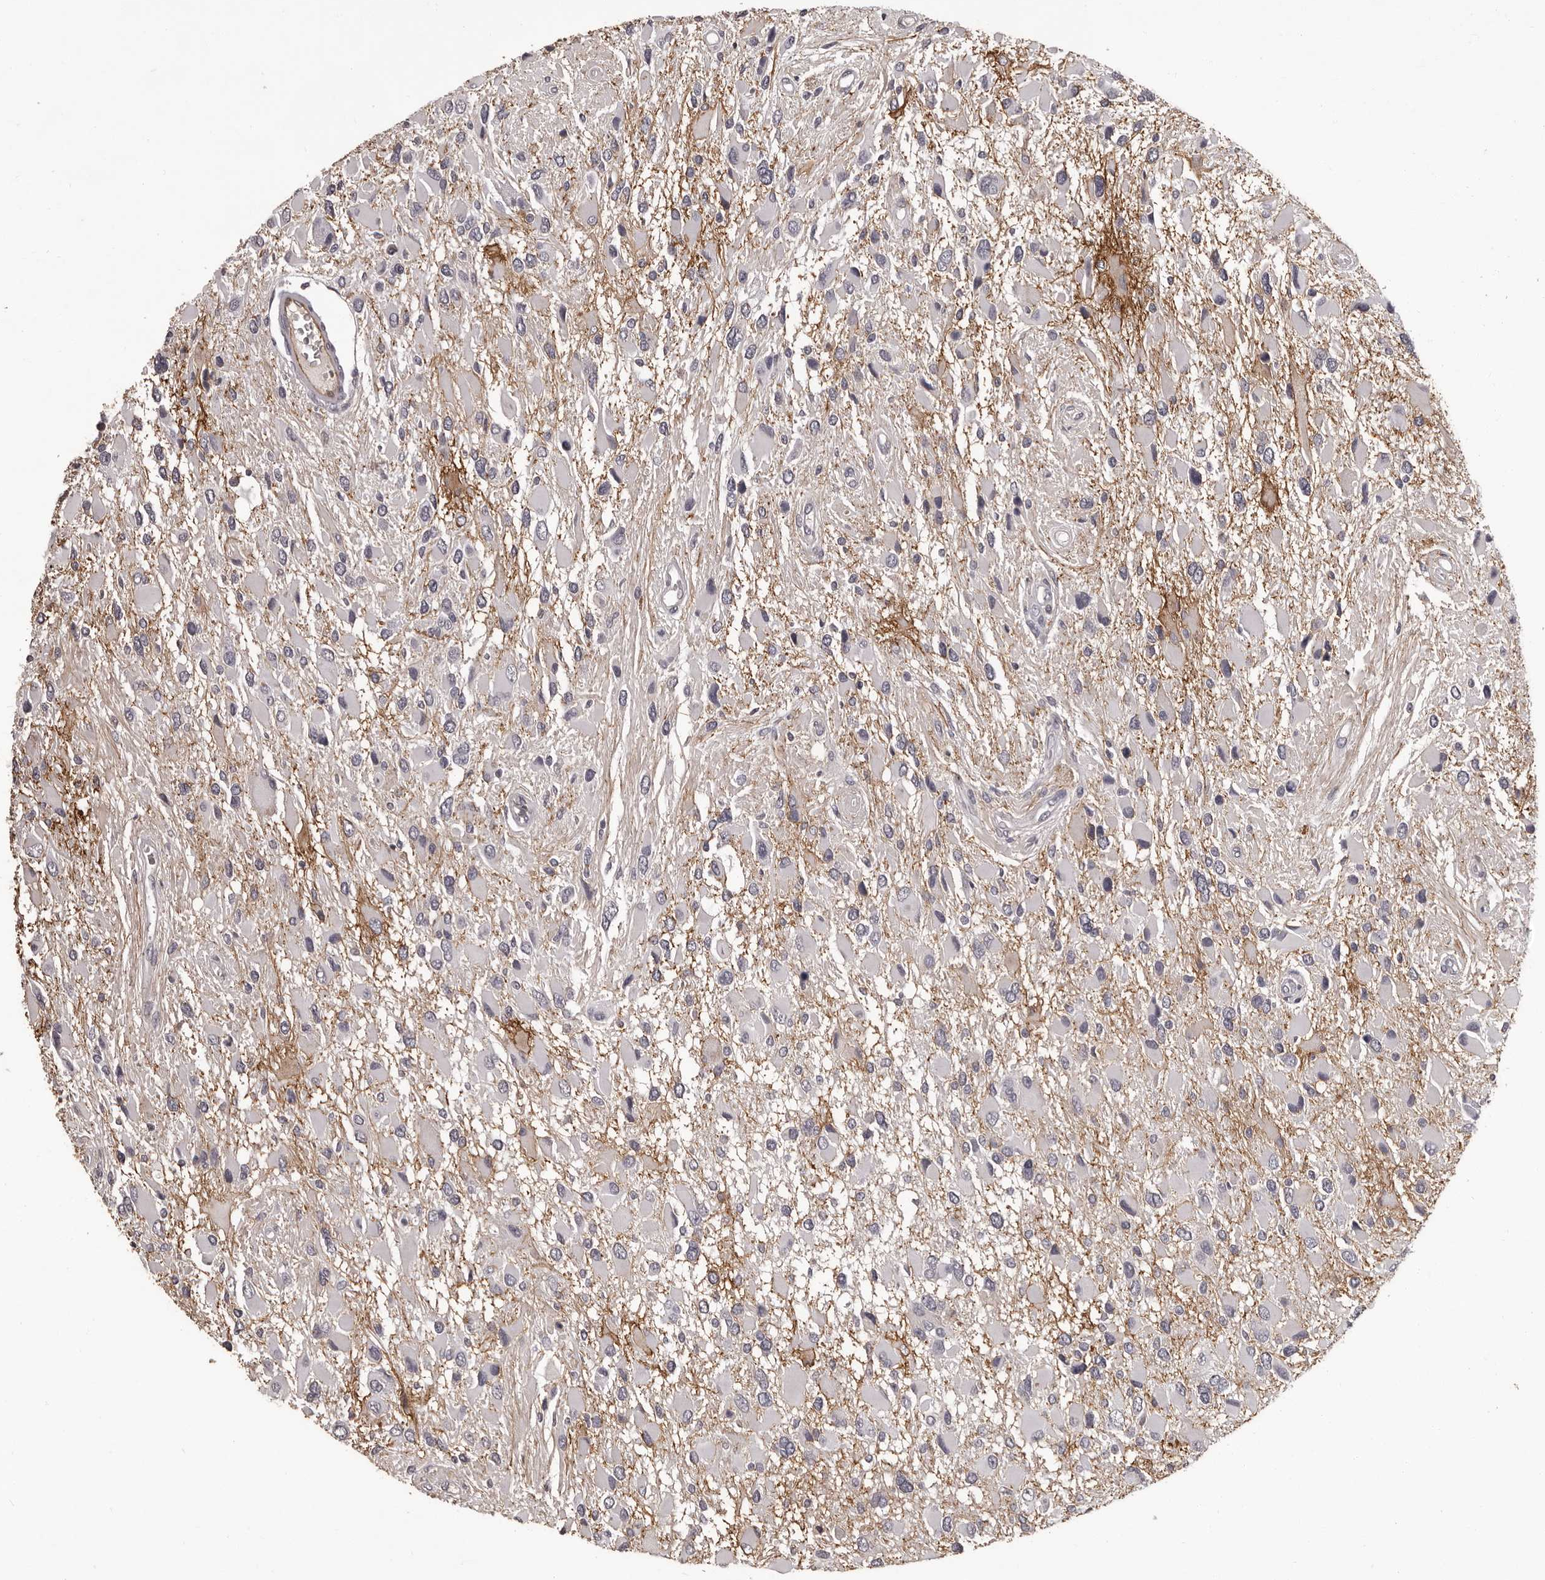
{"staining": {"intensity": "negative", "quantity": "none", "location": "none"}, "tissue": "glioma", "cell_type": "Tumor cells", "image_type": "cancer", "snomed": [{"axis": "morphology", "description": "Glioma, malignant, High grade"}, {"axis": "topography", "description": "Brain"}], "caption": "Tumor cells are negative for protein expression in human glioma.", "gene": "GPR78", "patient": {"sex": "male", "age": 53}}